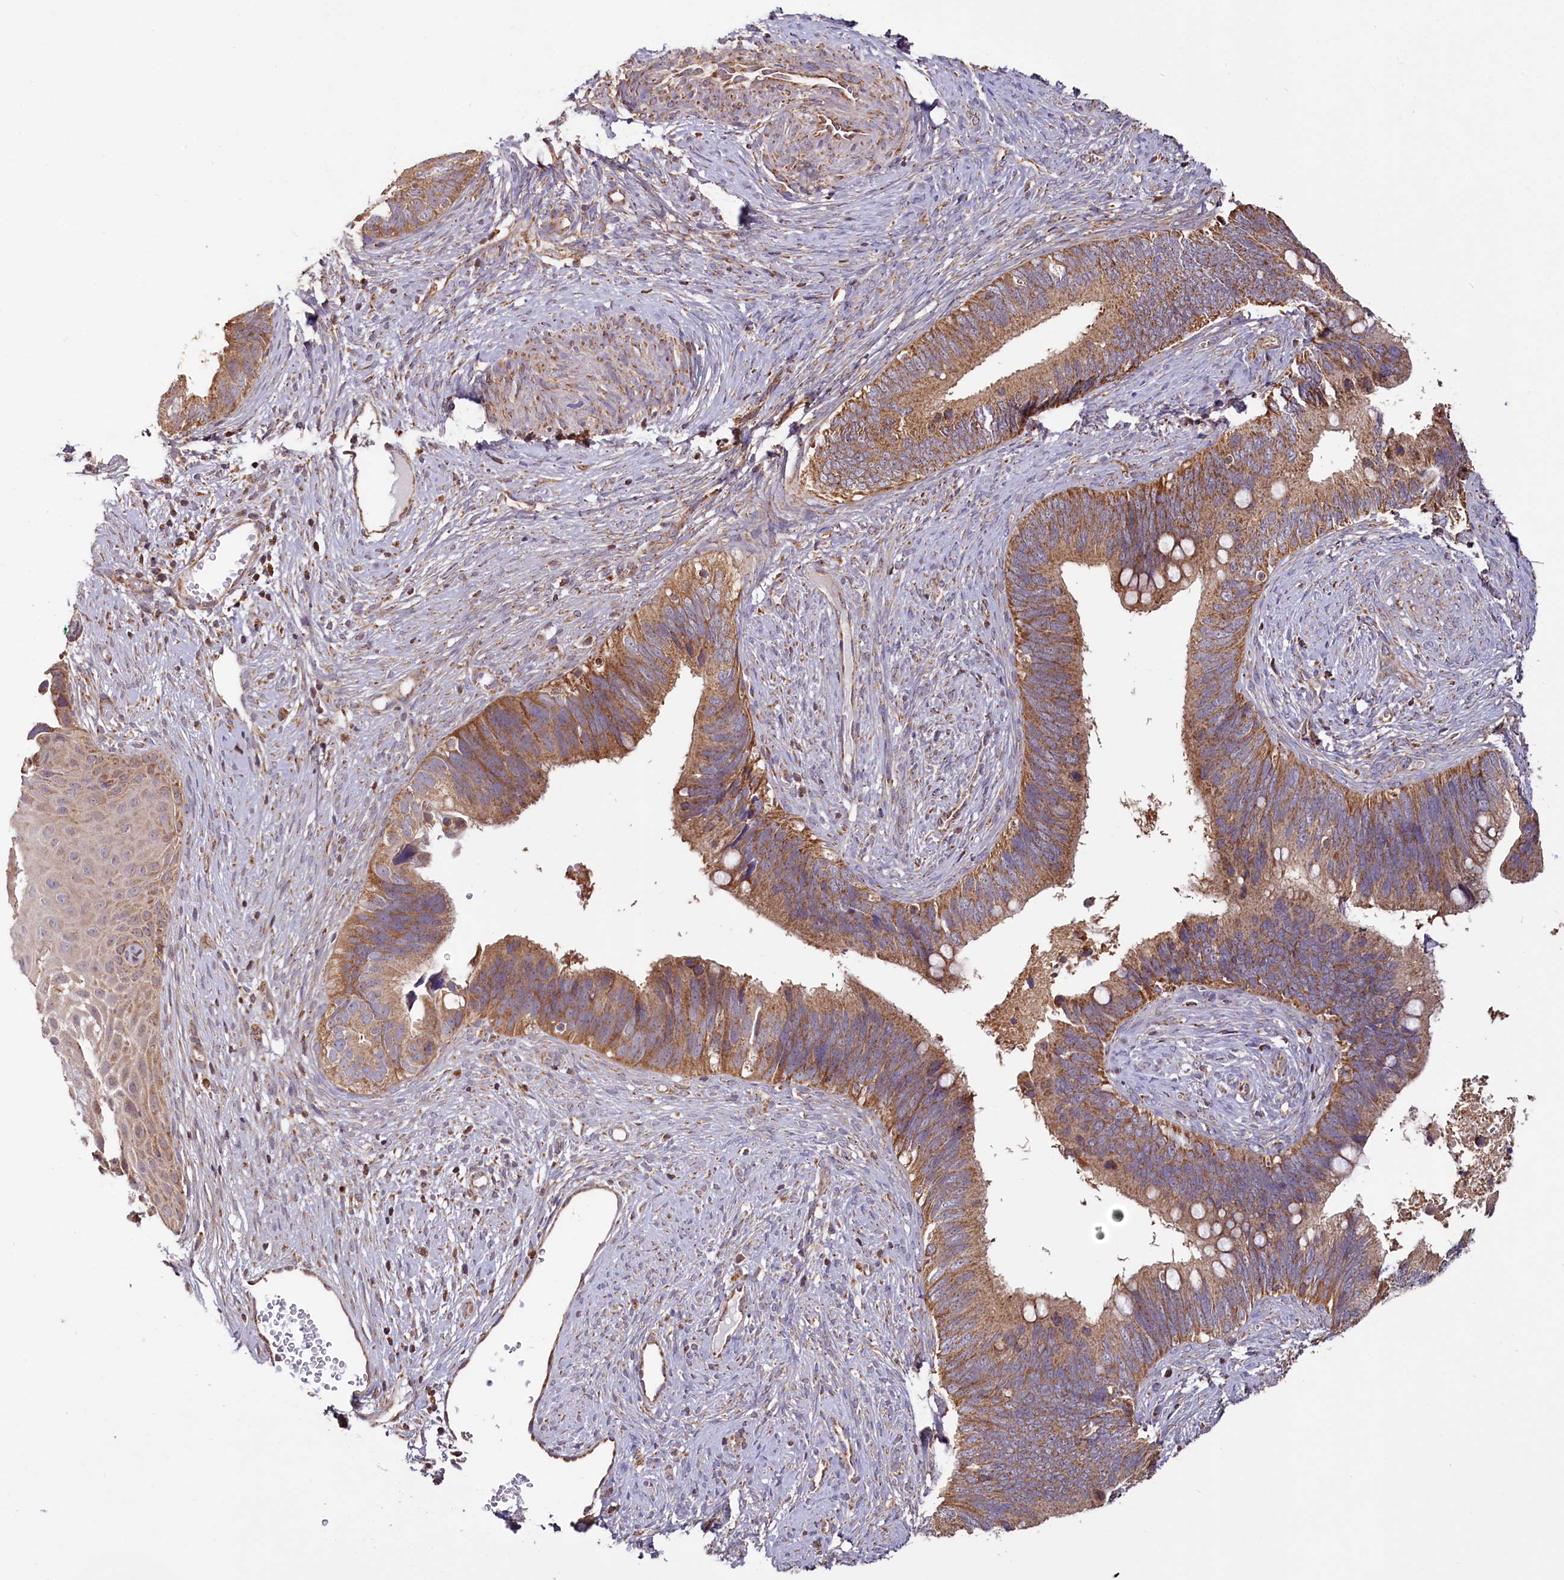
{"staining": {"intensity": "moderate", "quantity": ">75%", "location": "cytoplasmic/membranous"}, "tissue": "cervical cancer", "cell_type": "Tumor cells", "image_type": "cancer", "snomed": [{"axis": "morphology", "description": "Adenocarcinoma, NOS"}, {"axis": "topography", "description": "Cervix"}], "caption": "There is medium levels of moderate cytoplasmic/membranous expression in tumor cells of adenocarcinoma (cervical), as demonstrated by immunohistochemical staining (brown color).", "gene": "NUDT15", "patient": {"sex": "female", "age": 42}}